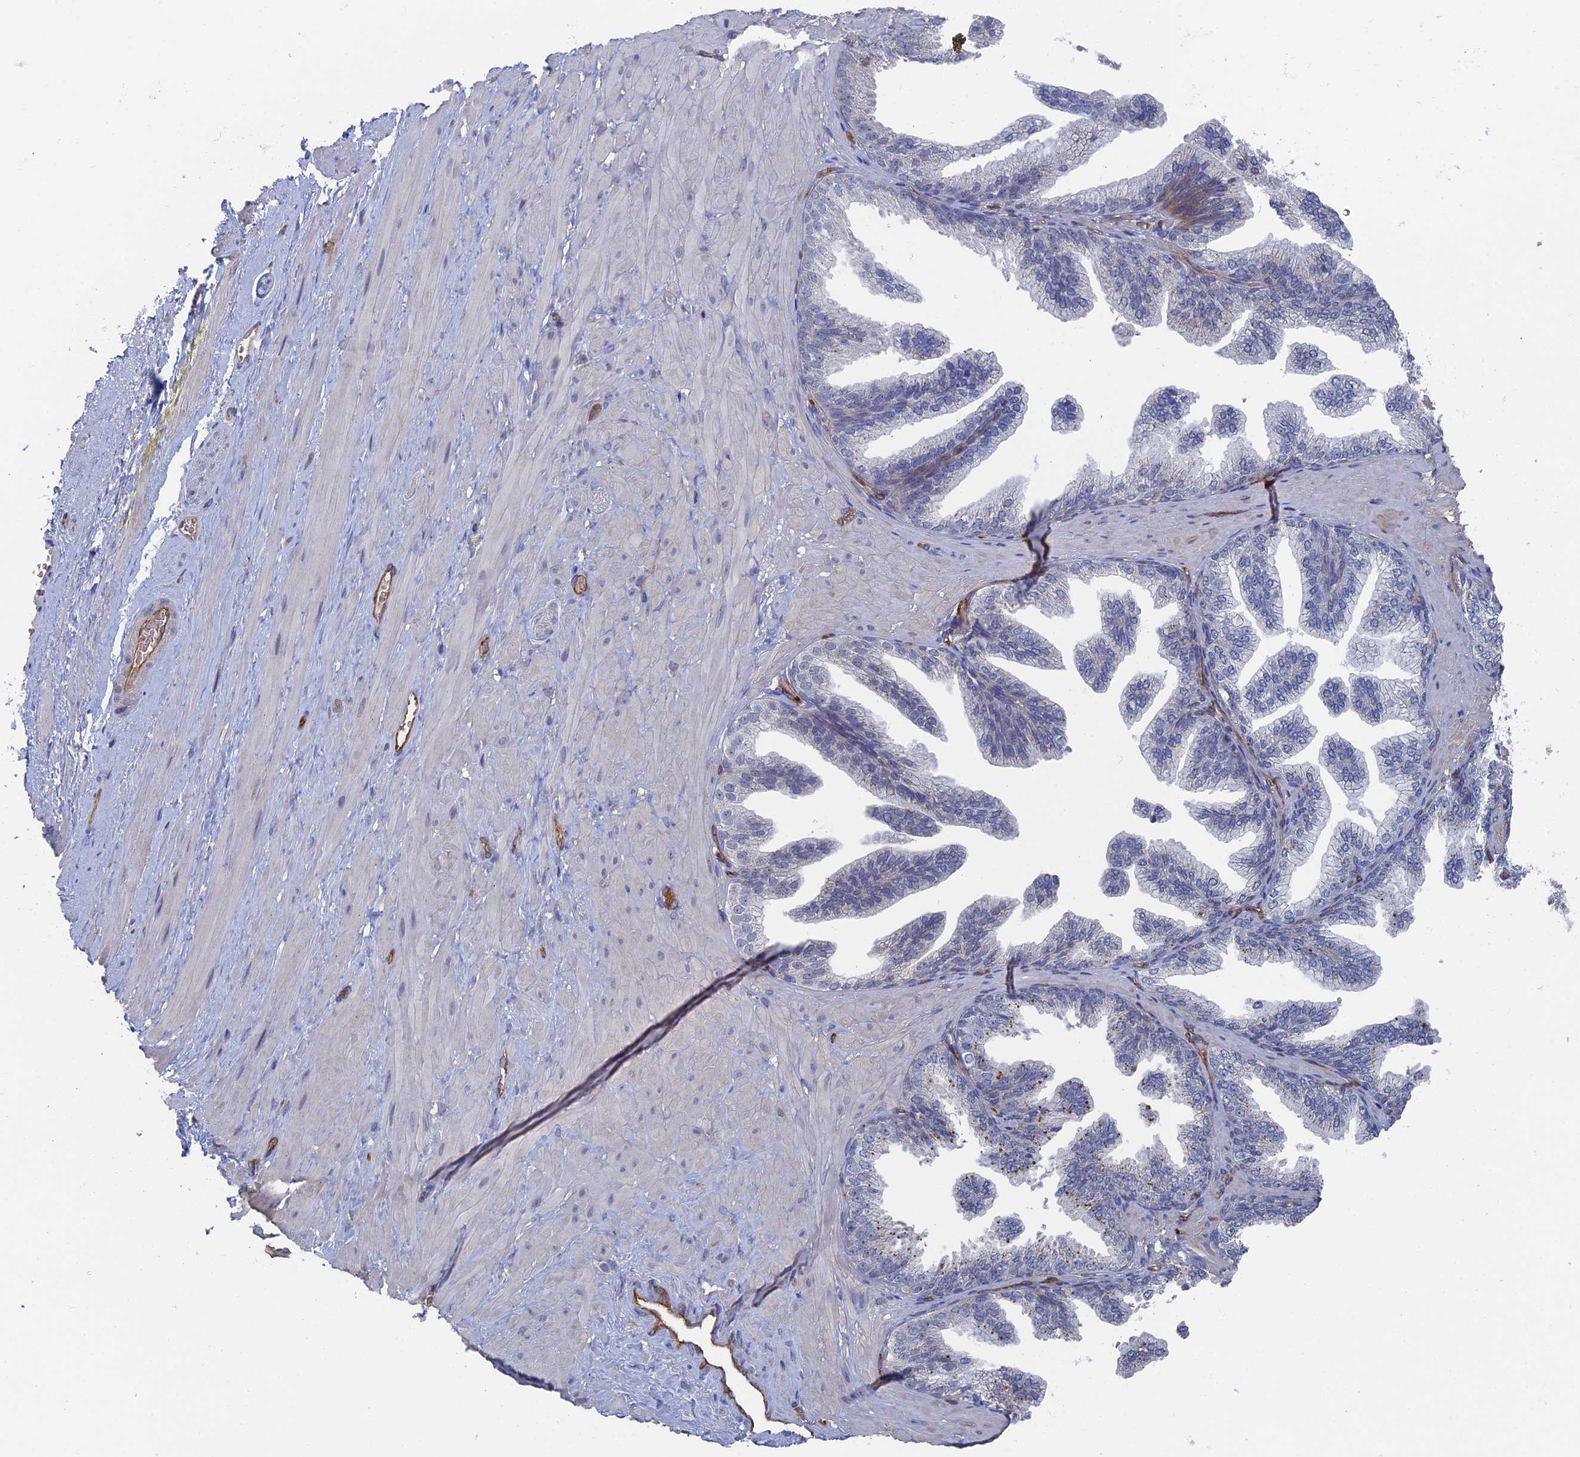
{"staining": {"intensity": "negative", "quantity": "none", "location": "none"}, "tissue": "adipose tissue", "cell_type": "Adipocytes", "image_type": "normal", "snomed": [{"axis": "morphology", "description": "Normal tissue, NOS"}, {"axis": "morphology", "description": "Adenocarcinoma, Low grade"}, {"axis": "topography", "description": "Prostate"}, {"axis": "topography", "description": "Peripheral nerve tissue"}], "caption": "An immunohistochemistry (IHC) micrograph of normal adipose tissue is shown. There is no staining in adipocytes of adipose tissue.", "gene": "ARAP3", "patient": {"sex": "male", "age": 63}}